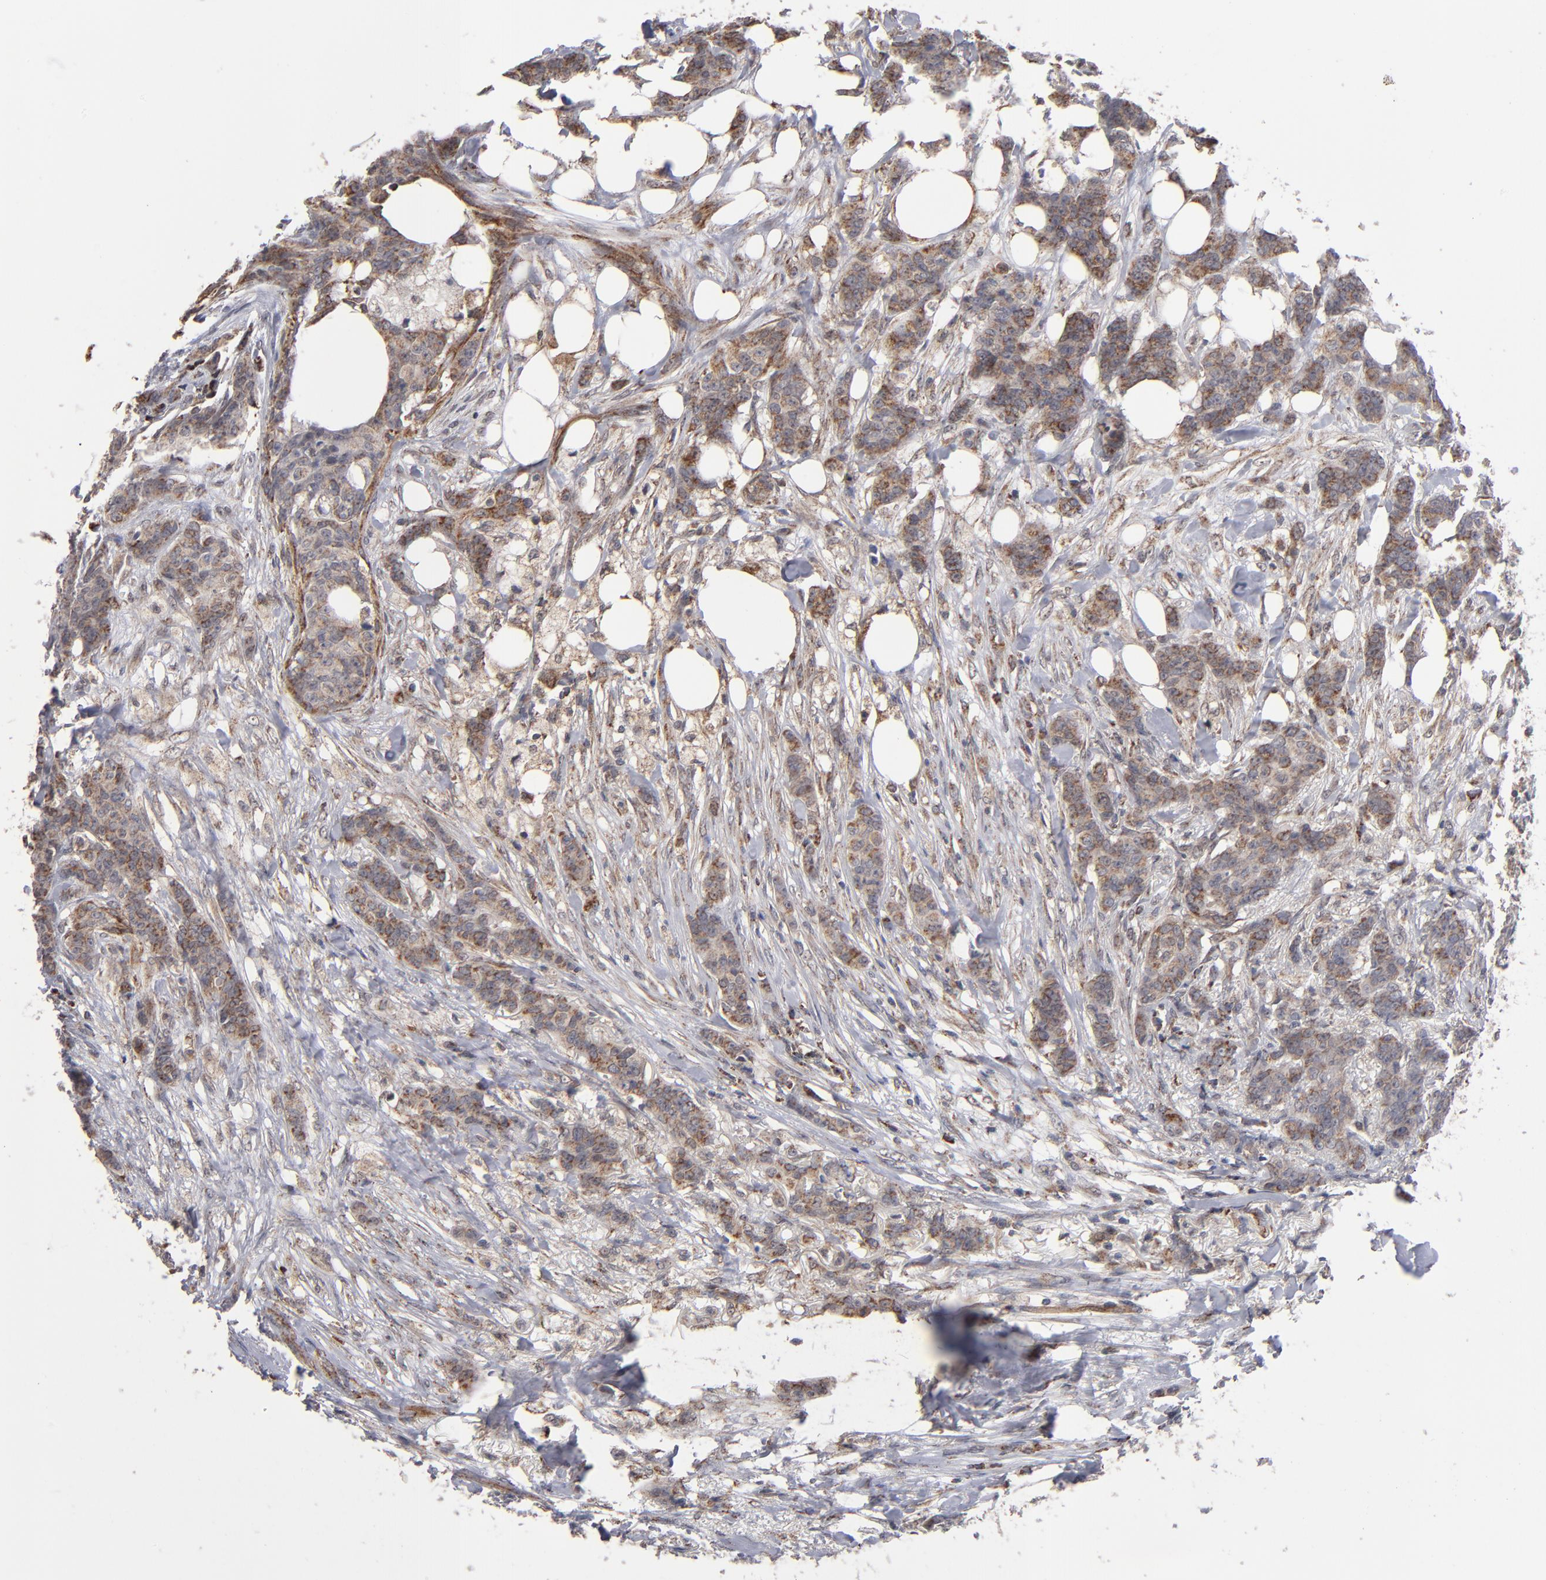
{"staining": {"intensity": "moderate", "quantity": ">75%", "location": "cytoplasmic/membranous"}, "tissue": "breast cancer", "cell_type": "Tumor cells", "image_type": "cancer", "snomed": [{"axis": "morphology", "description": "Duct carcinoma"}, {"axis": "topography", "description": "Breast"}], "caption": "A micrograph of human breast intraductal carcinoma stained for a protein exhibits moderate cytoplasmic/membranous brown staining in tumor cells.", "gene": "MIPOL1", "patient": {"sex": "female", "age": 40}}